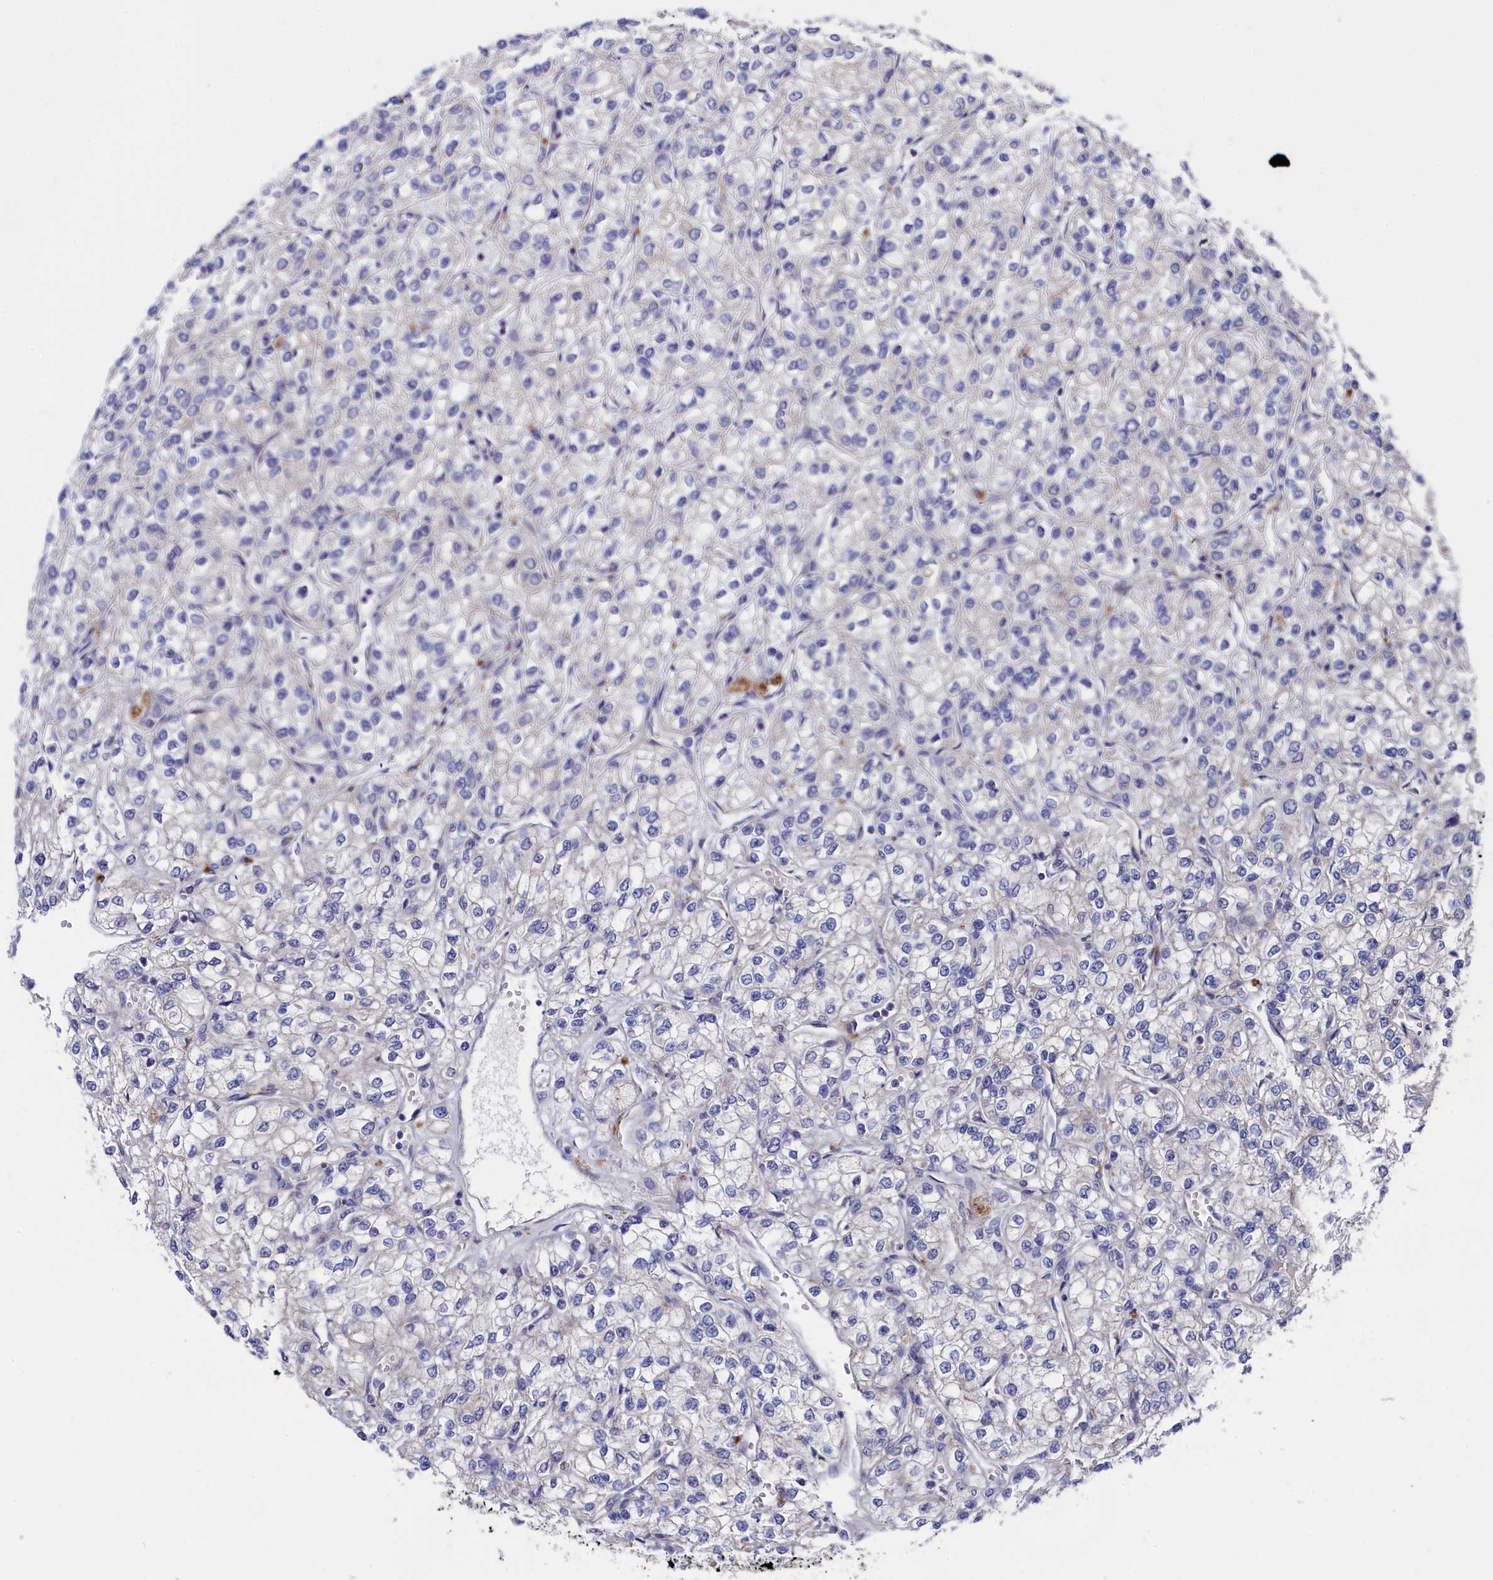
{"staining": {"intensity": "negative", "quantity": "none", "location": "none"}, "tissue": "renal cancer", "cell_type": "Tumor cells", "image_type": "cancer", "snomed": [{"axis": "morphology", "description": "Adenocarcinoma, NOS"}, {"axis": "topography", "description": "Kidney"}], "caption": "An immunohistochemistry (IHC) photomicrograph of renal cancer is shown. There is no staining in tumor cells of renal cancer.", "gene": "NUDT7", "patient": {"sex": "male", "age": 80}}